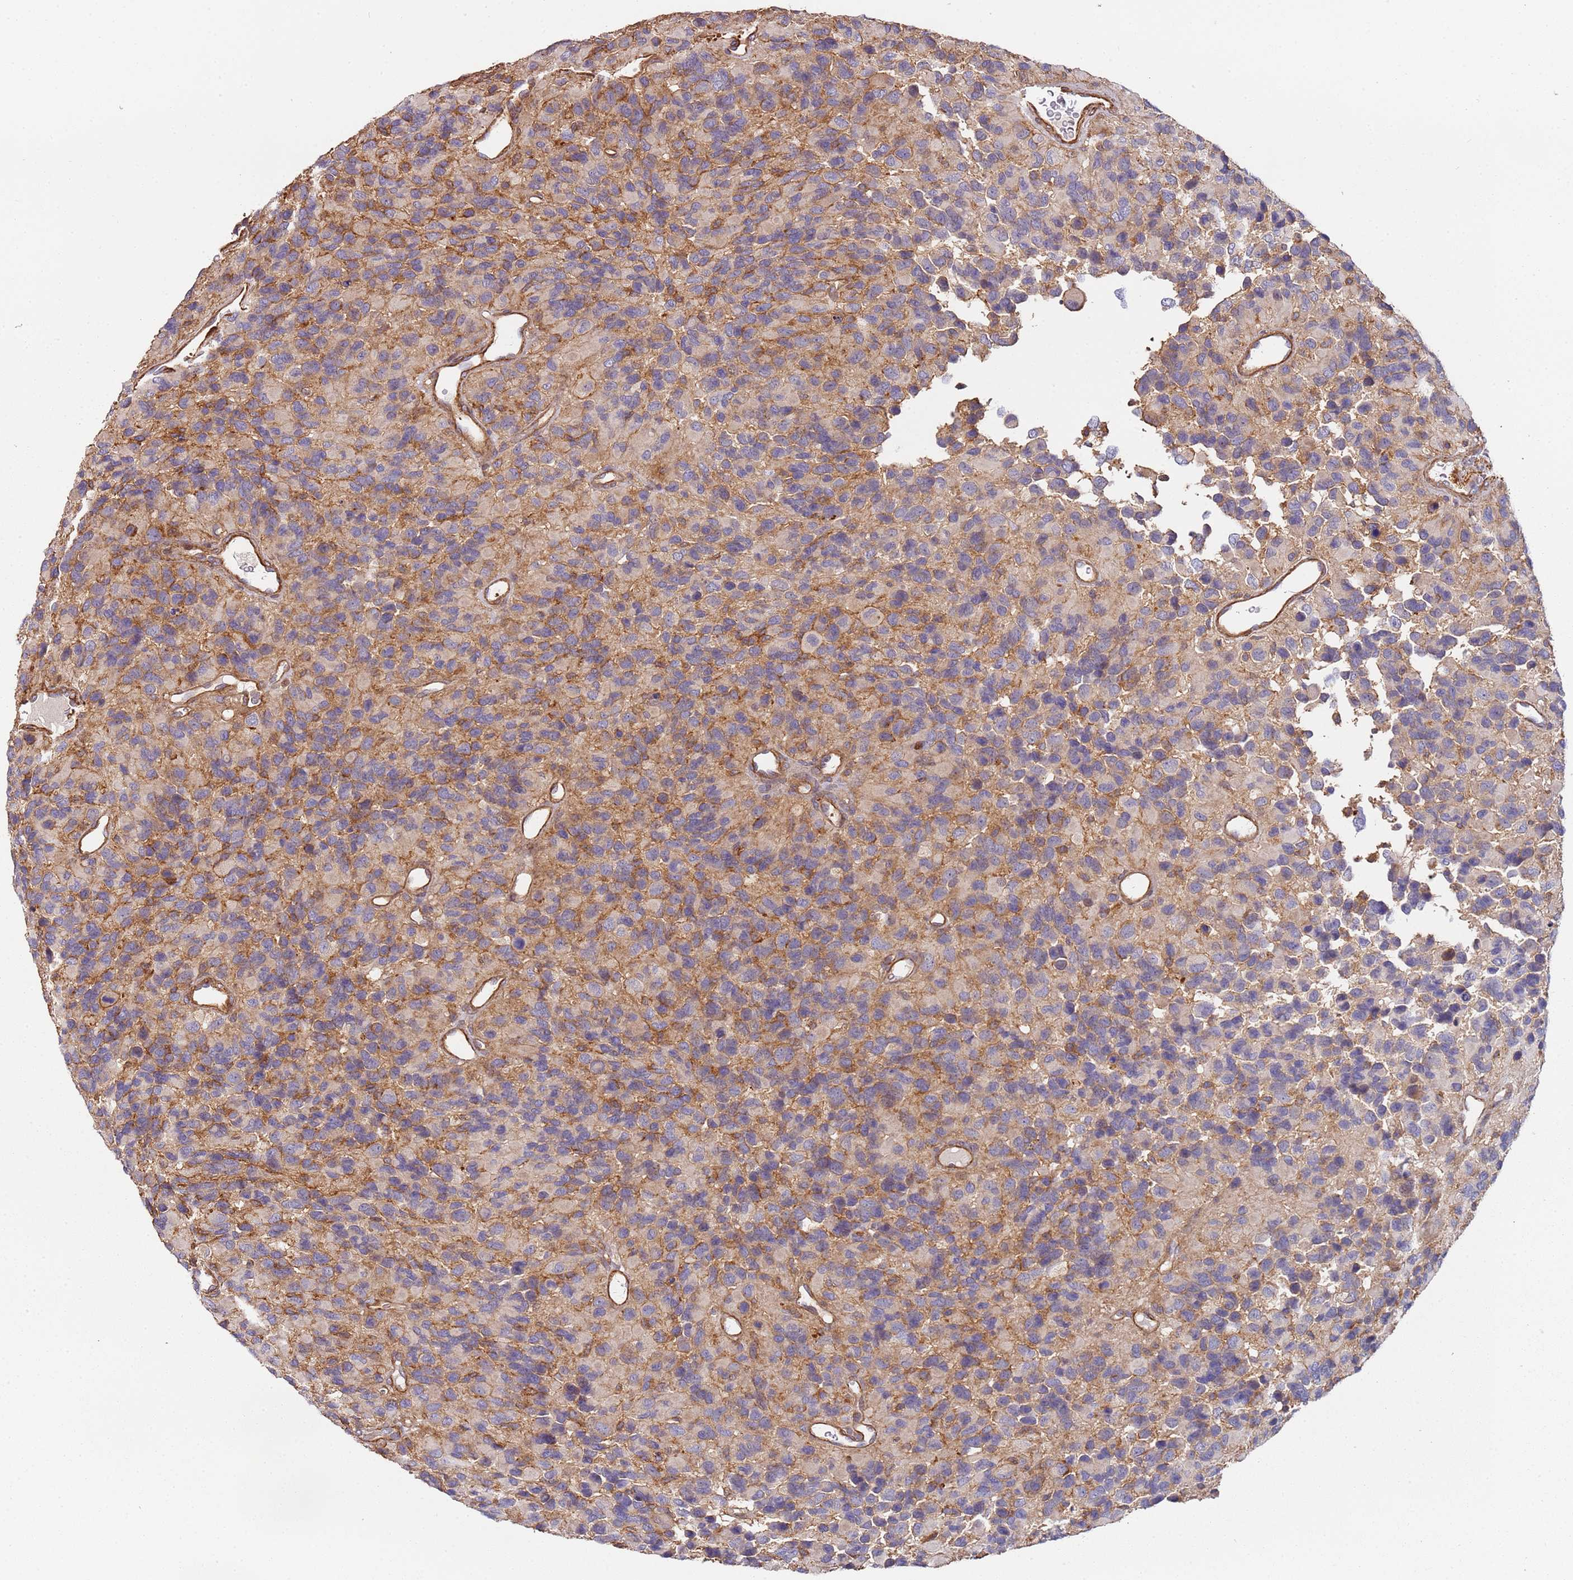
{"staining": {"intensity": "weak", "quantity": "<25%", "location": "cytoplasmic/membranous"}, "tissue": "glioma", "cell_type": "Tumor cells", "image_type": "cancer", "snomed": [{"axis": "morphology", "description": "Glioma, malignant, High grade"}, {"axis": "topography", "description": "Brain"}], "caption": "The immunohistochemistry (IHC) micrograph has no significant expression in tumor cells of glioma tissue. (Immunohistochemistry (ihc), brightfield microscopy, high magnification).", "gene": "CYP2U1", "patient": {"sex": "male", "age": 77}}